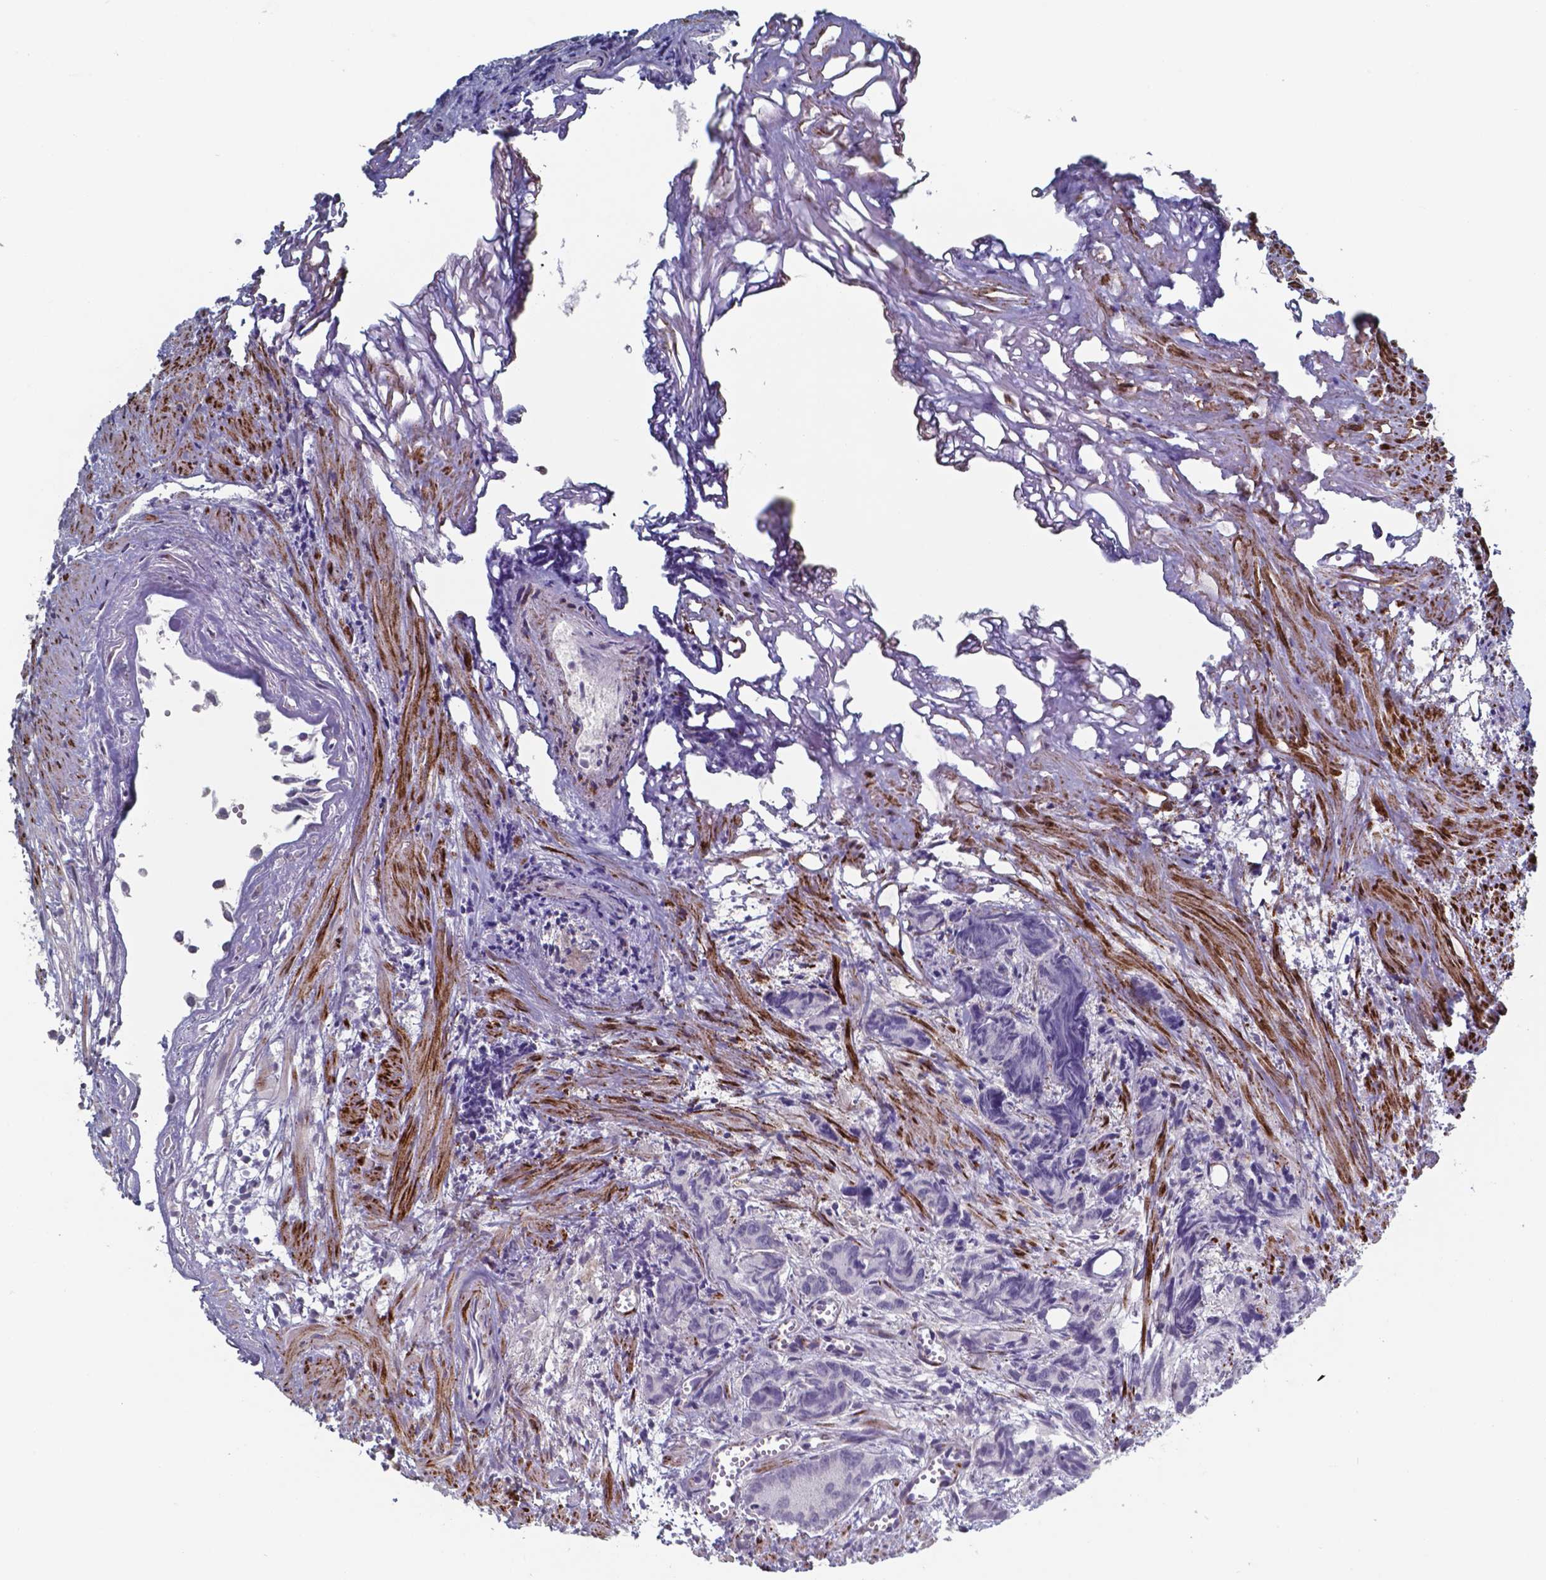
{"staining": {"intensity": "negative", "quantity": "none", "location": "none"}, "tissue": "prostate cancer", "cell_type": "Tumor cells", "image_type": "cancer", "snomed": [{"axis": "morphology", "description": "Adenocarcinoma, High grade"}, {"axis": "topography", "description": "Prostate"}], "caption": "Immunohistochemistry micrograph of prostate high-grade adenocarcinoma stained for a protein (brown), which displays no positivity in tumor cells.", "gene": "PLA2R1", "patient": {"sex": "male", "age": 77}}